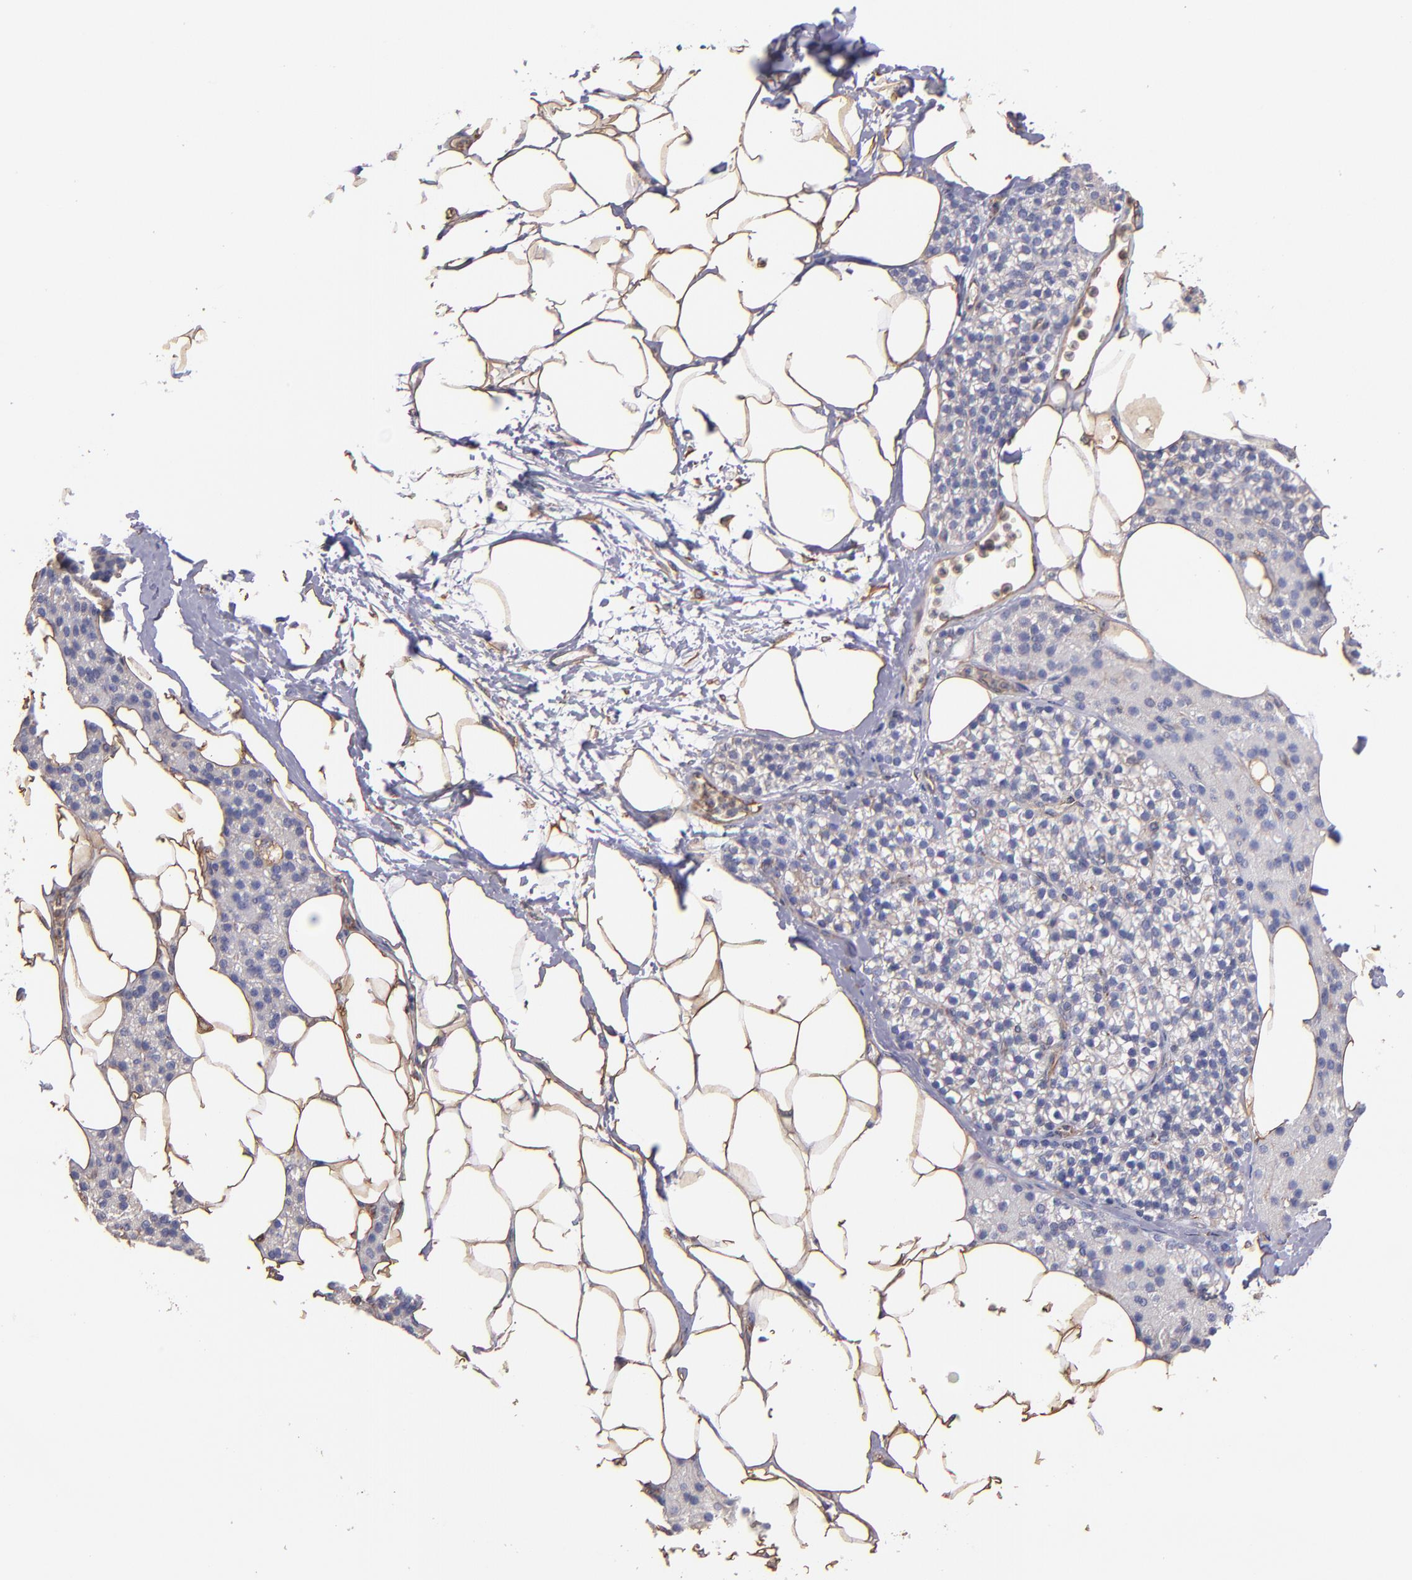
{"staining": {"intensity": "negative", "quantity": "none", "location": "none"}, "tissue": "skeletal muscle", "cell_type": "Myocytes", "image_type": "normal", "snomed": [{"axis": "morphology", "description": "Normal tissue, NOS"}, {"axis": "topography", "description": "Skeletal muscle"}, {"axis": "topography", "description": "Parathyroid gland"}], "caption": "Immunohistochemical staining of unremarkable skeletal muscle displays no significant expression in myocytes. (DAB immunohistochemistry (IHC) with hematoxylin counter stain).", "gene": "ABCC1", "patient": {"sex": "female", "age": 37}}